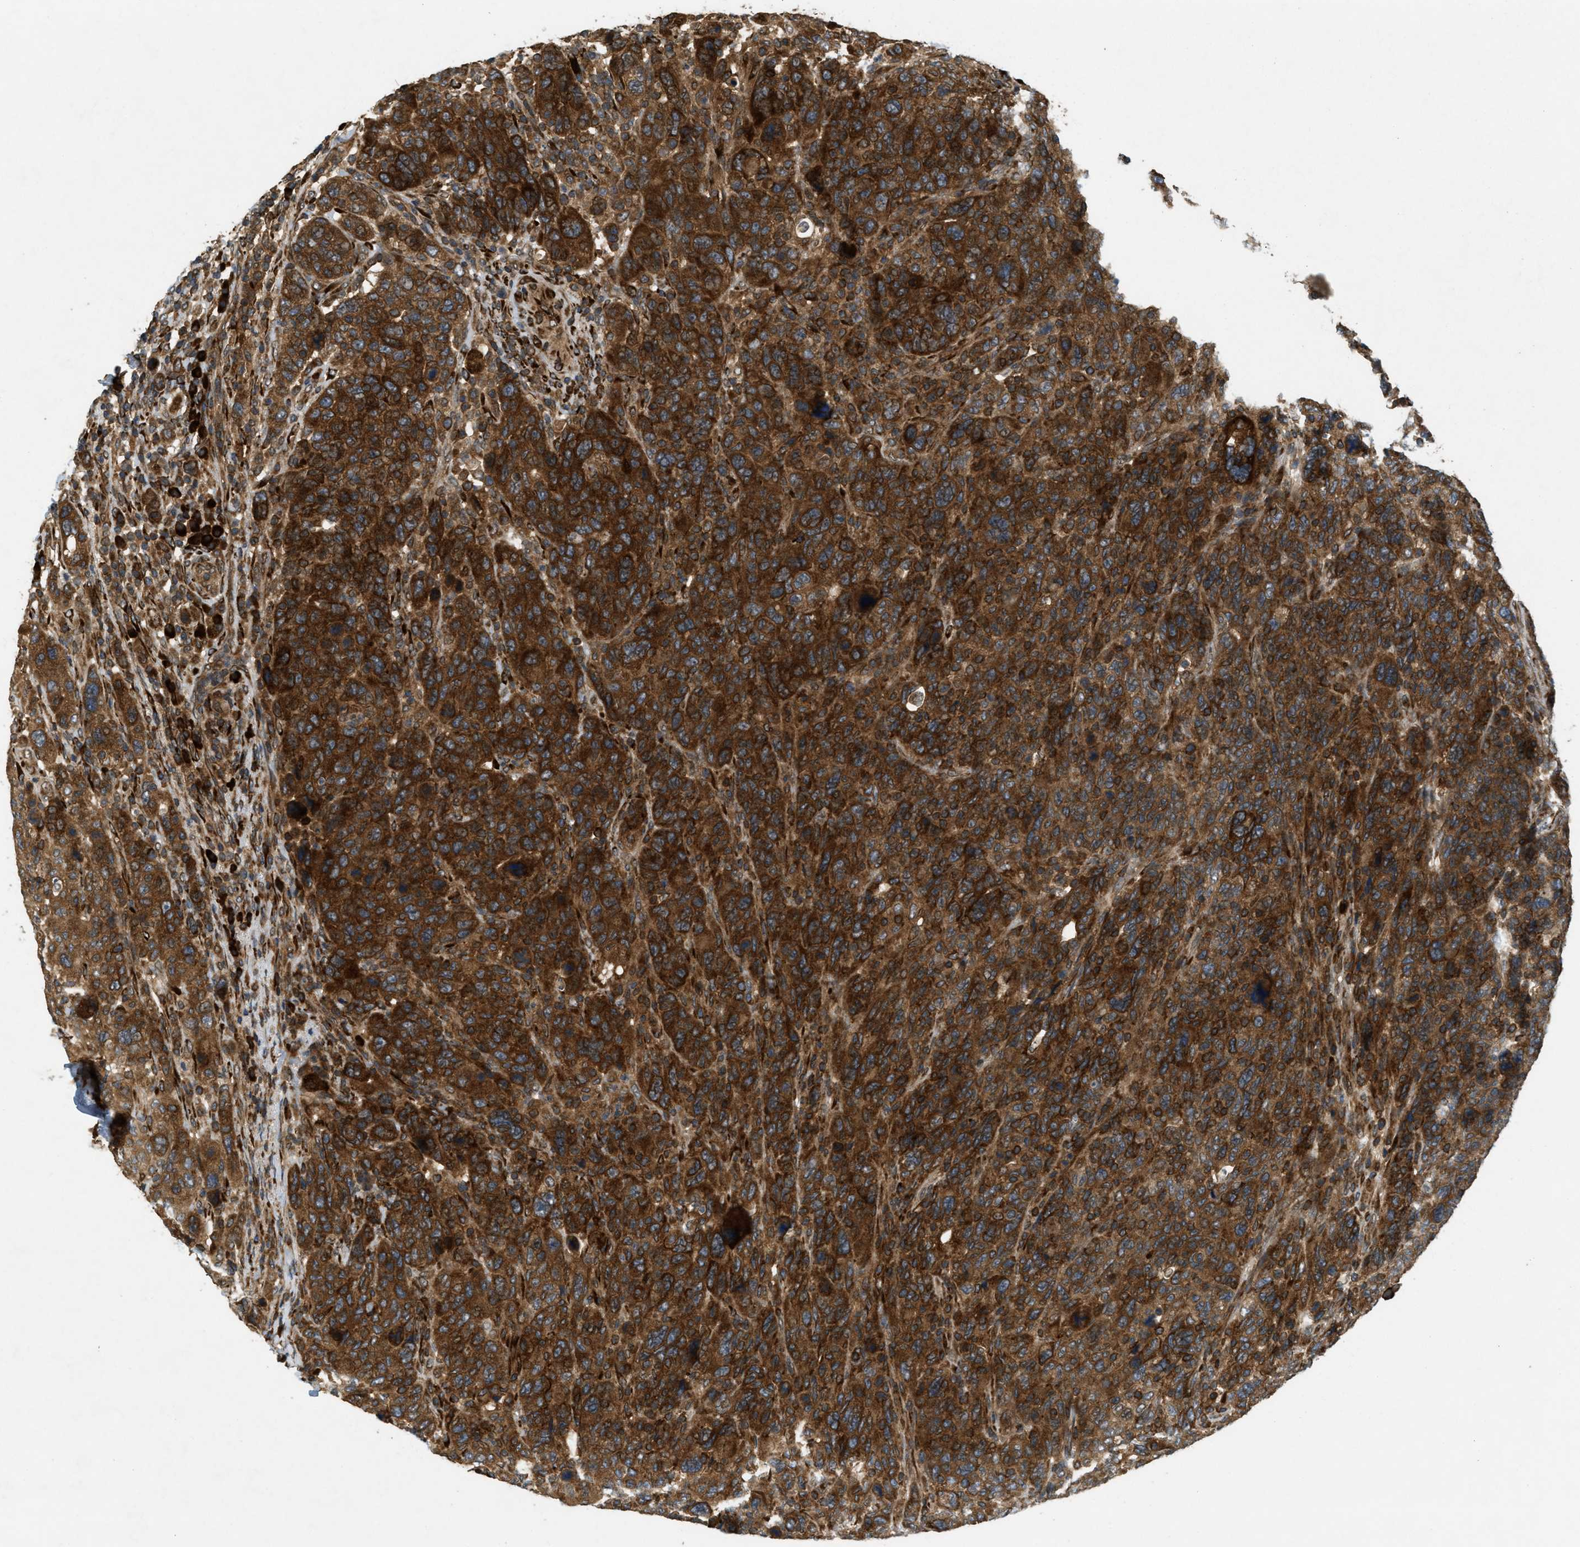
{"staining": {"intensity": "strong", "quantity": ">75%", "location": "cytoplasmic/membranous"}, "tissue": "breast cancer", "cell_type": "Tumor cells", "image_type": "cancer", "snomed": [{"axis": "morphology", "description": "Duct carcinoma"}, {"axis": "topography", "description": "Breast"}], "caption": "Immunohistochemical staining of breast cancer (intraductal carcinoma) demonstrates high levels of strong cytoplasmic/membranous protein positivity in approximately >75% of tumor cells. The staining was performed using DAB, with brown indicating positive protein expression. Nuclei are stained blue with hematoxylin.", "gene": "PCDH18", "patient": {"sex": "female", "age": 37}}